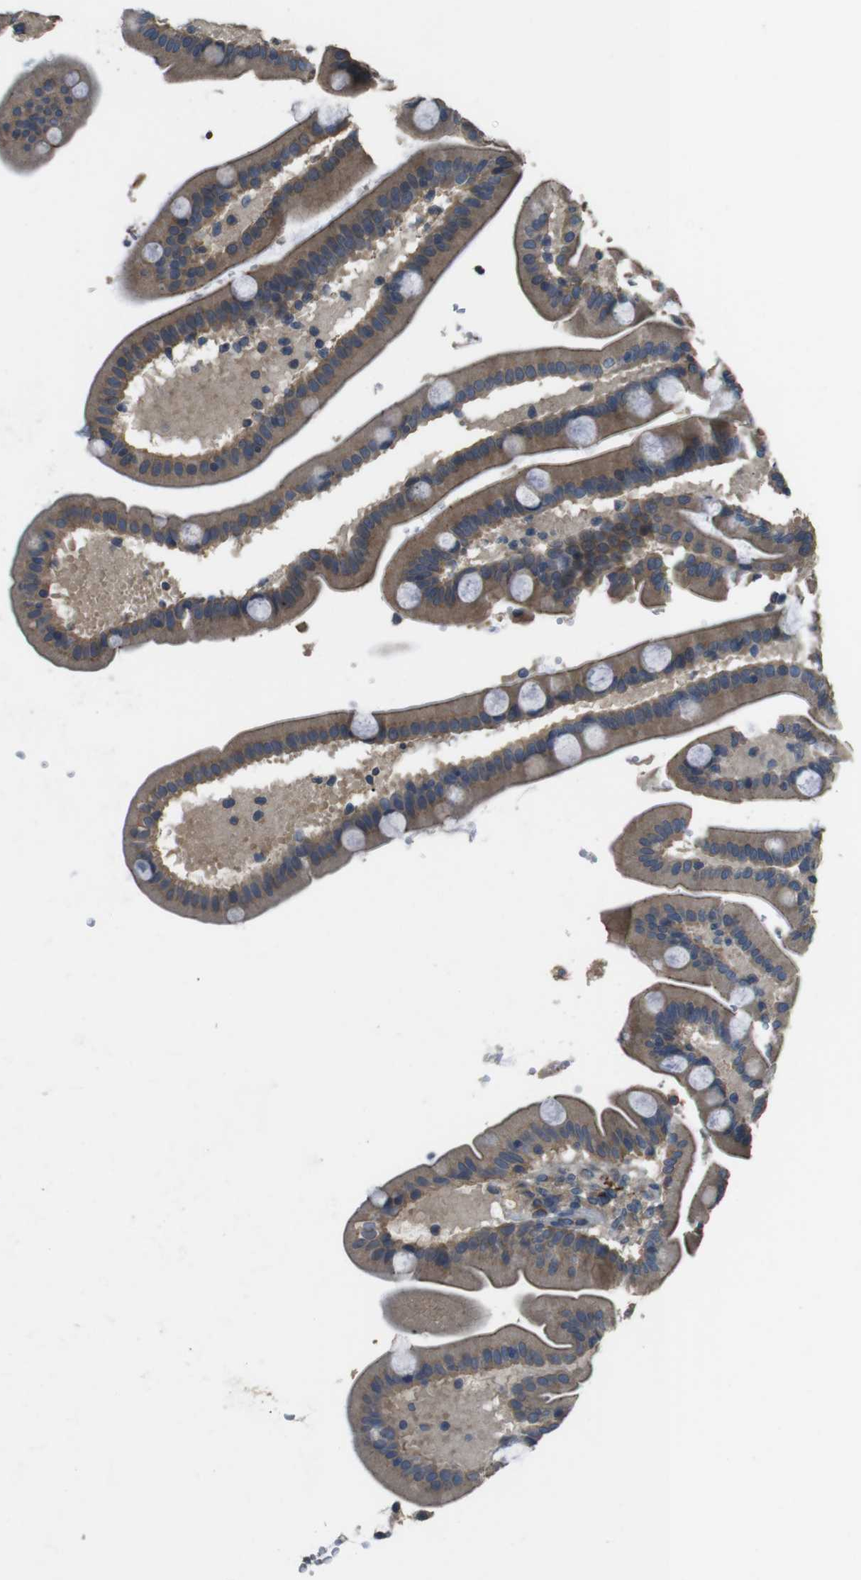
{"staining": {"intensity": "moderate", "quantity": ">75%", "location": "cytoplasmic/membranous"}, "tissue": "duodenum", "cell_type": "Glandular cells", "image_type": "normal", "snomed": [{"axis": "morphology", "description": "Normal tissue, NOS"}, {"axis": "topography", "description": "Duodenum"}], "caption": "The histopathology image demonstrates staining of benign duodenum, revealing moderate cytoplasmic/membranous protein expression (brown color) within glandular cells.", "gene": "FUT2", "patient": {"sex": "male", "age": 54}}